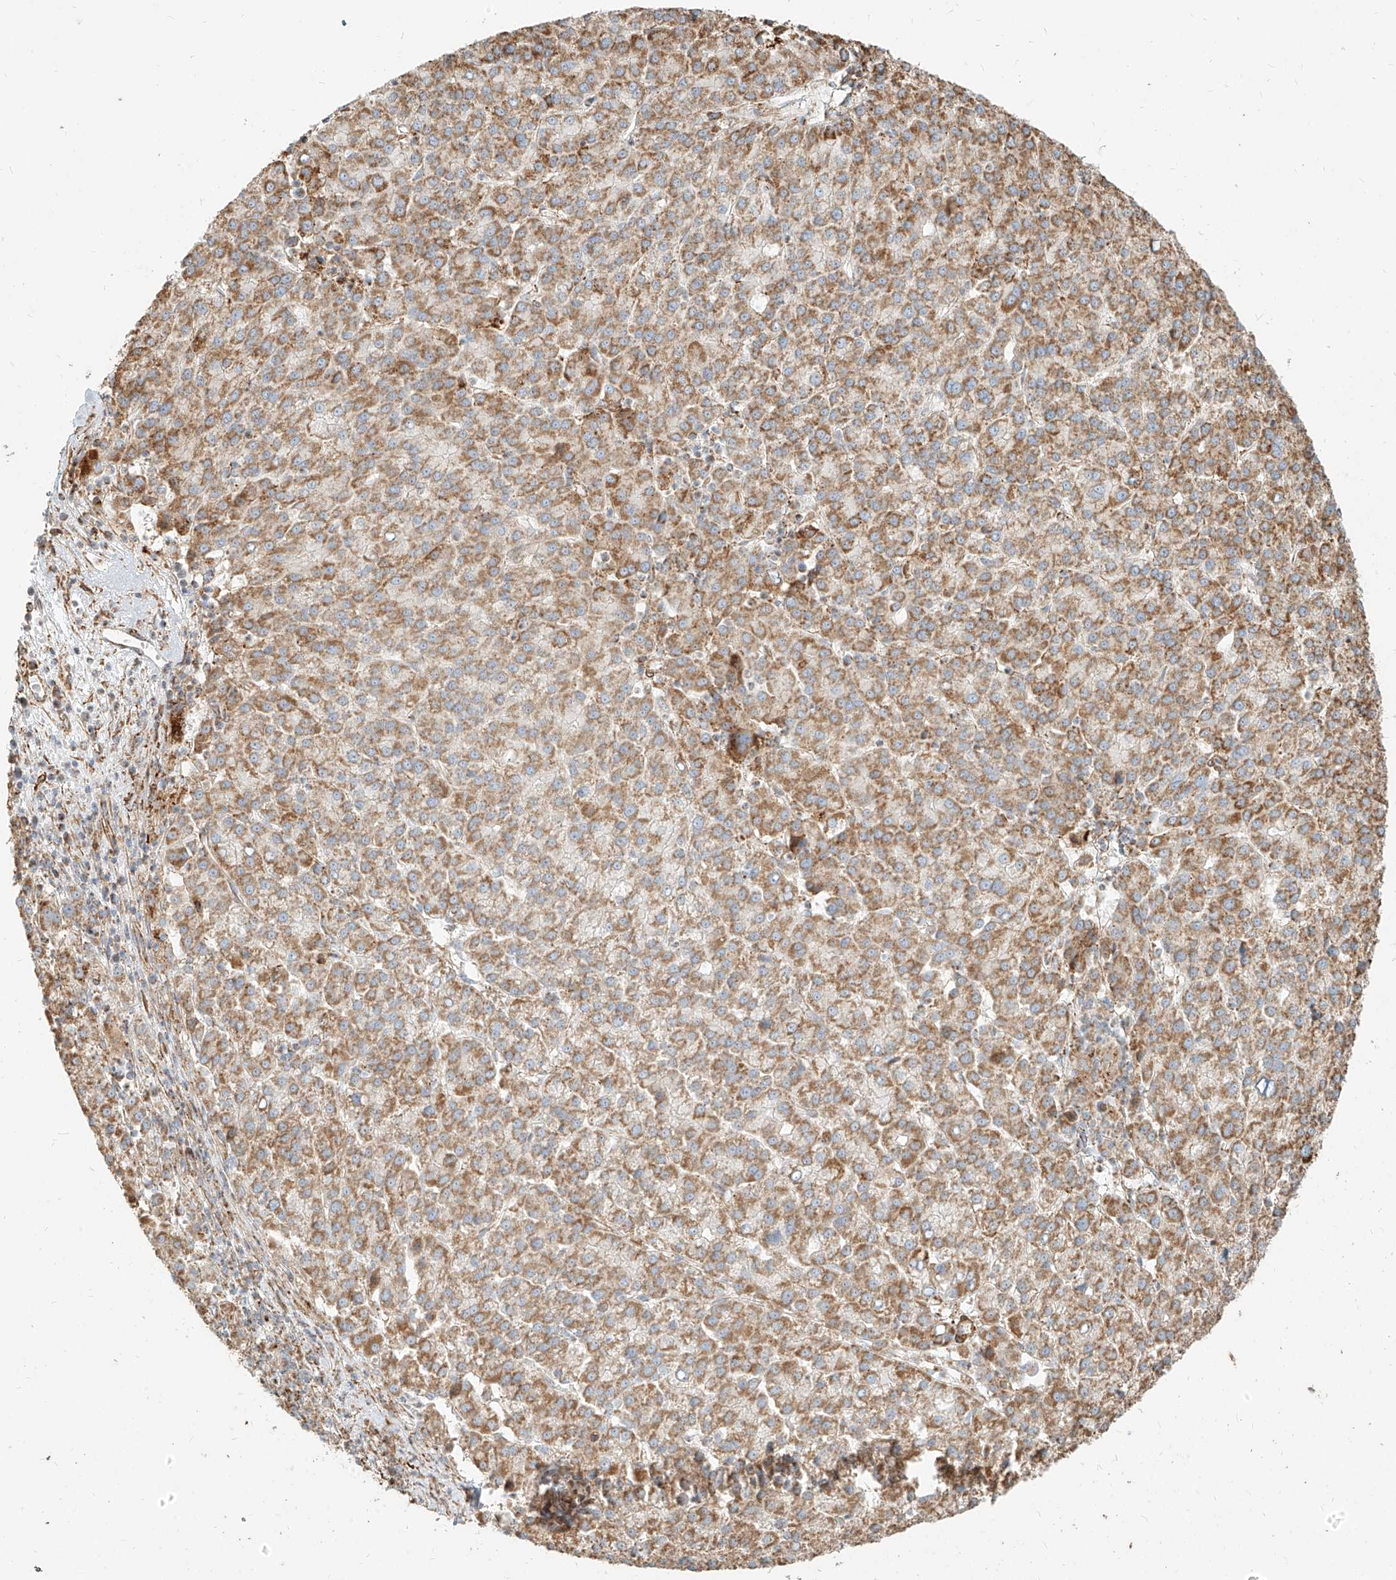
{"staining": {"intensity": "moderate", "quantity": ">75%", "location": "cytoplasmic/membranous"}, "tissue": "liver cancer", "cell_type": "Tumor cells", "image_type": "cancer", "snomed": [{"axis": "morphology", "description": "Carcinoma, Hepatocellular, NOS"}, {"axis": "topography", "description": "Liver"}], "caption": "A photomicrograph of human hepatocellular carcinoma (liver) stained for a protein exhibits moderate cytoplasmic/membranous brown staining in tumor cells.", "gene": "MTX2", "patient": {"sex": "female", "age": 58}}